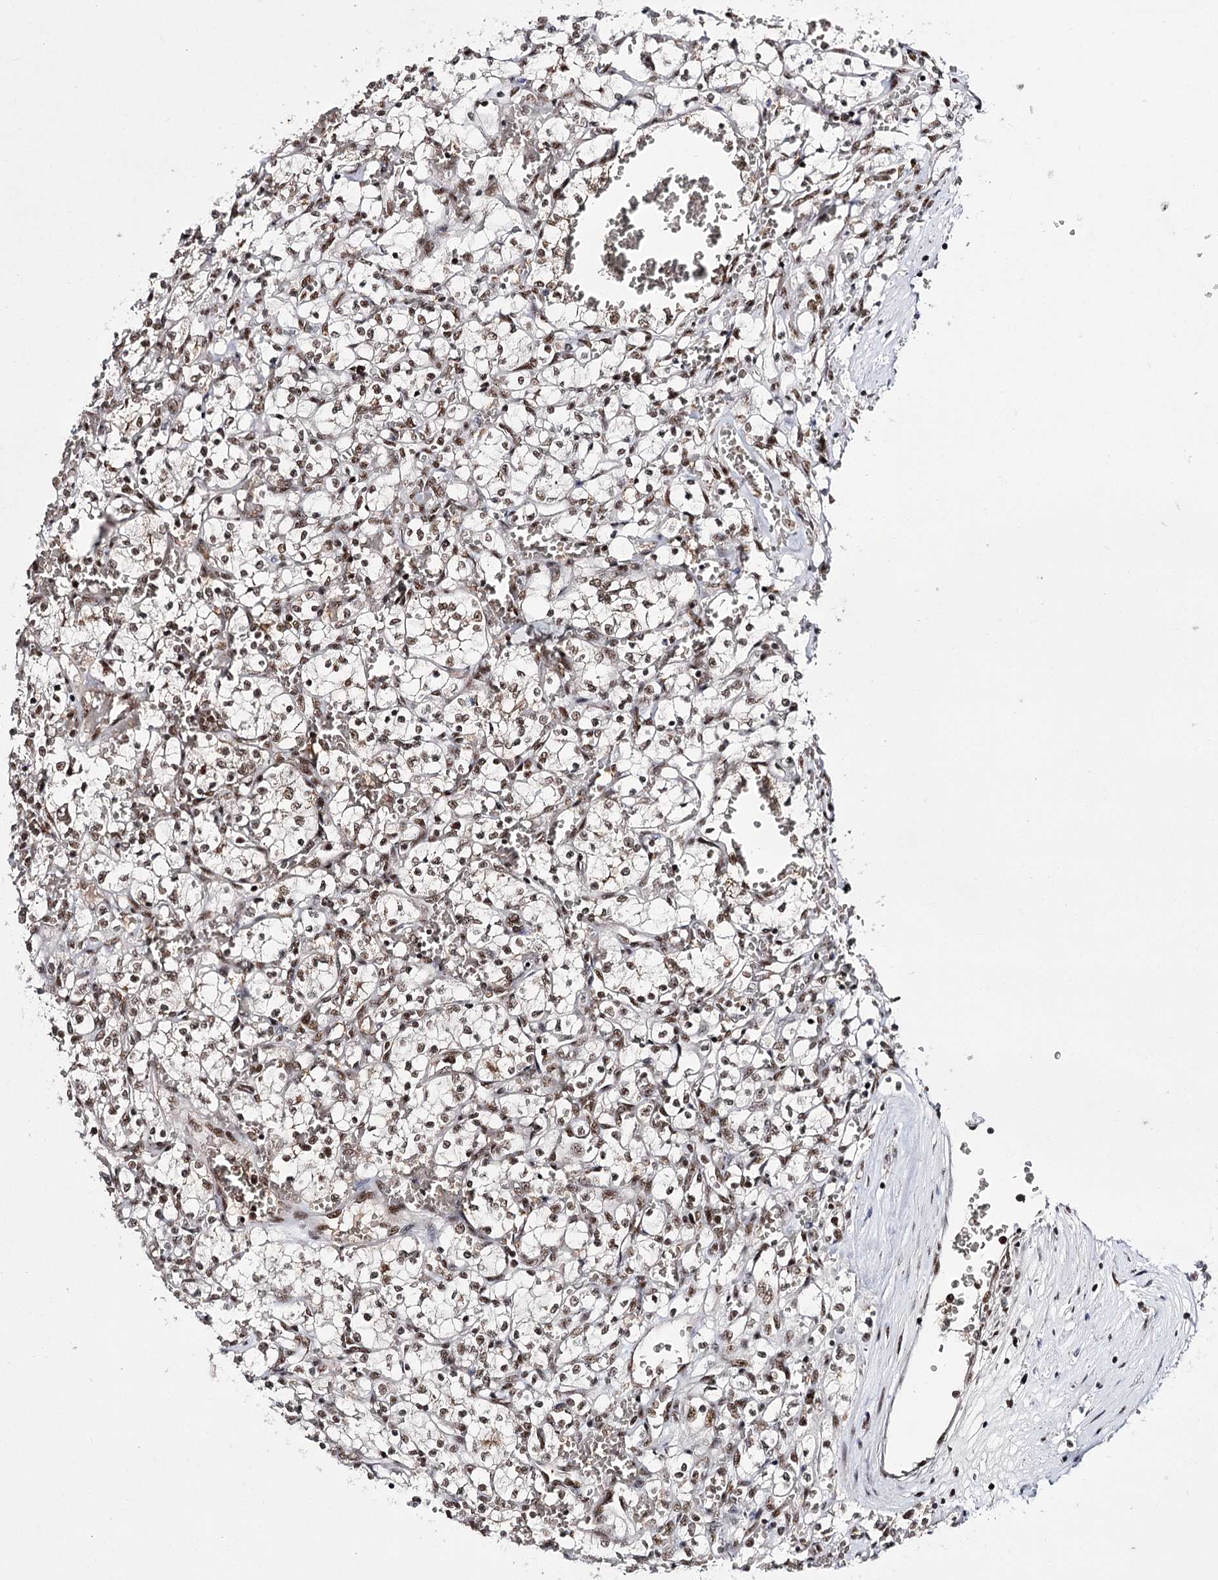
{"staining": {"intensity": "moderate", "quantity": ">75%", "location": "nuclear"}, "tissue": "renal cancer", "cell_type": "Tumor cells", "image_type": "cancer", "snomed": [{"axis": "morphology", "description": "Adenocarcinoma, NOS"}, {"axis": "topography", "description": "Kidney"}], "caption": "Approximately >75% of tumor cells in renal cancer demonstrate moderate nuclear protein staining as visualized by brown immunohistochemical staining.", "gene": "PRPF40A", "patient": {"sex": "female", "age": 69}}